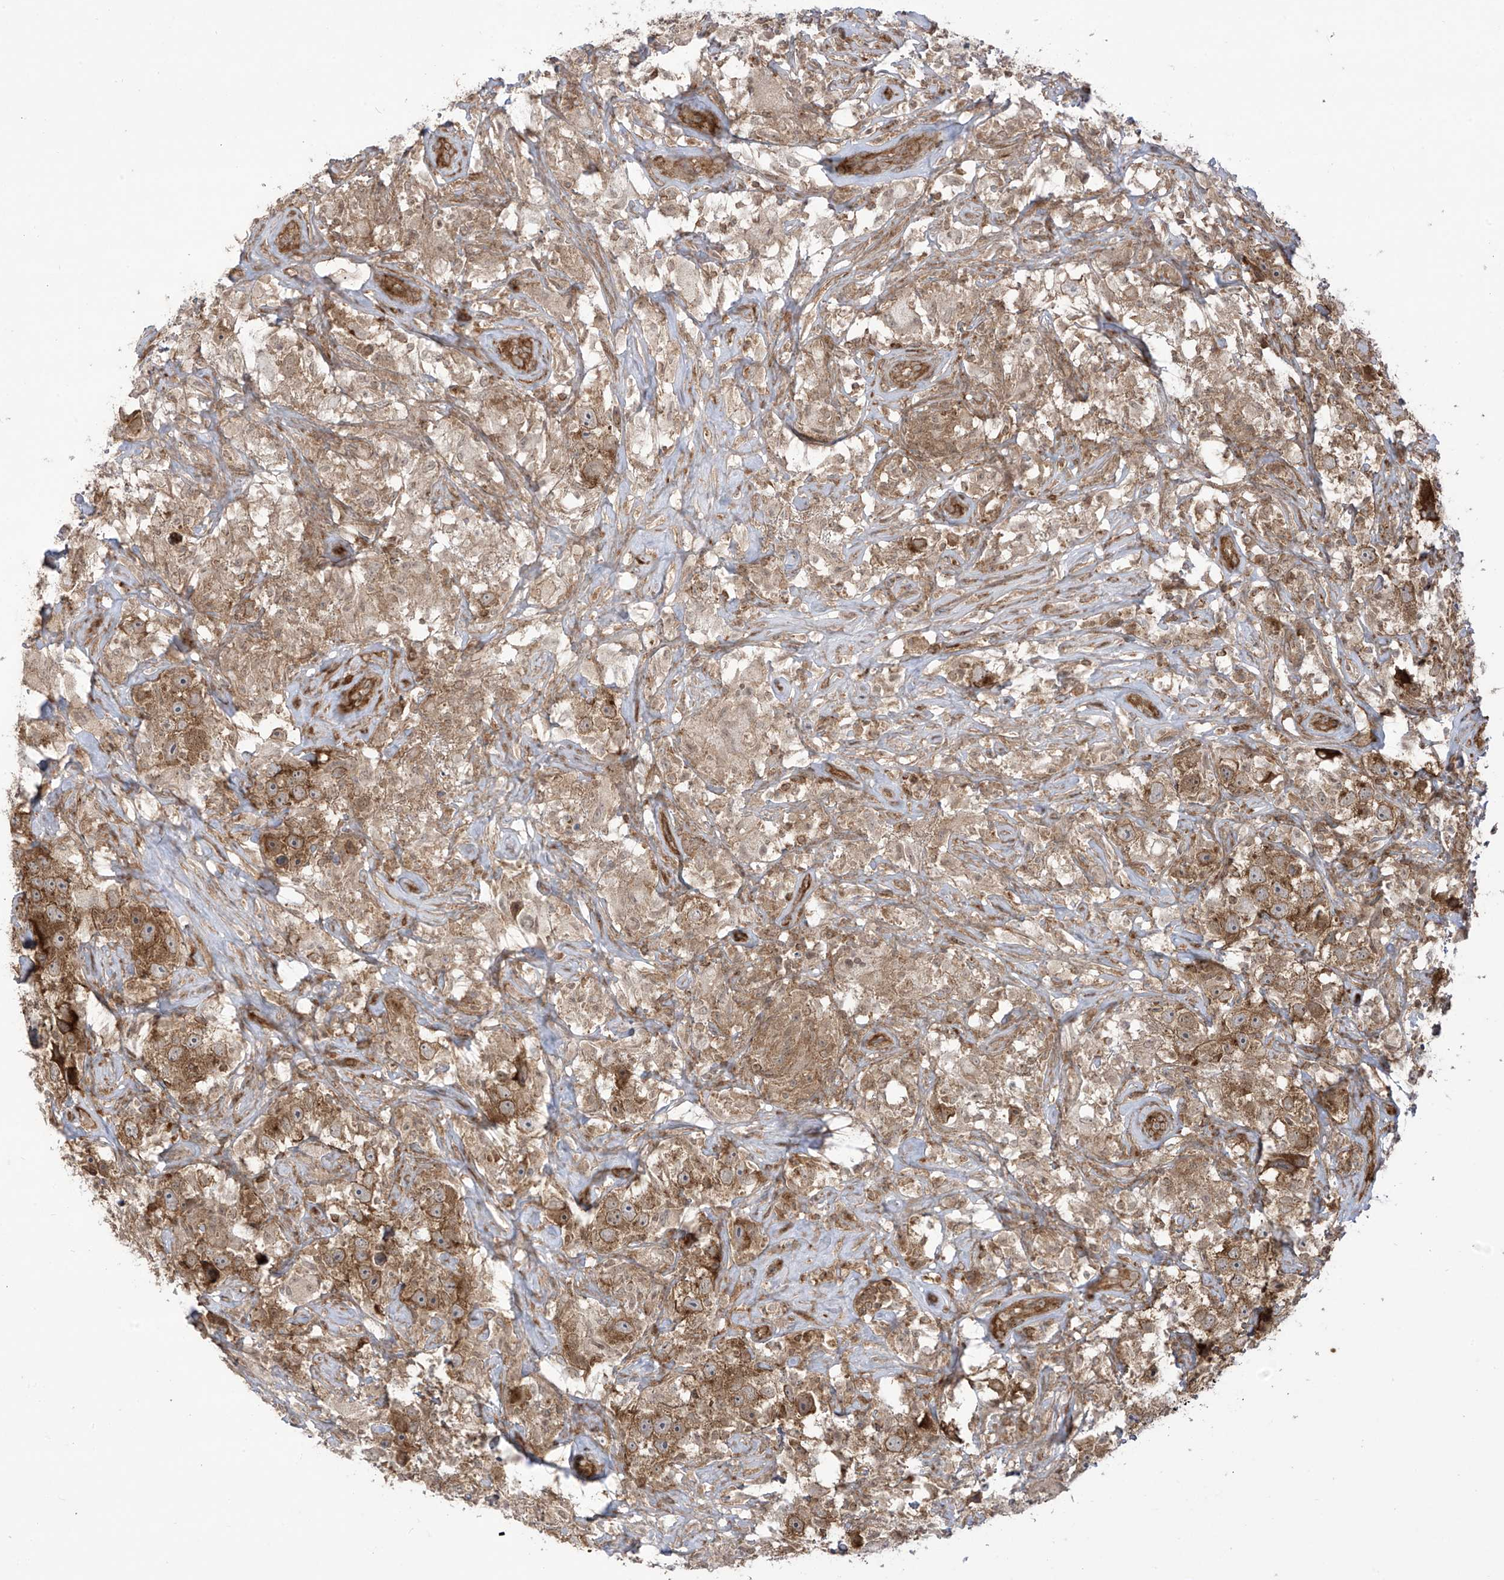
{"staining": {"intensity": "moderate", "quantity": ">75%", "location": "cytoplasmic/membranous"}, "tissue": "testis cancer", "cell_type": "Tumor cells", "image_type": "cancer", "snomed": [{"axis": "morphology", "description": "Seminoma, NOS"}, {"axis": "topography", "description": "Testis"}], "caption": "Immunohistochemical staining of testis seminoma demonstrates medium levels of moderate cytoplasmic/membranous protein expression in about >75% of tumor cells.", "gene": "REPS1", "patient": {"sex": "male", "age": 49}}